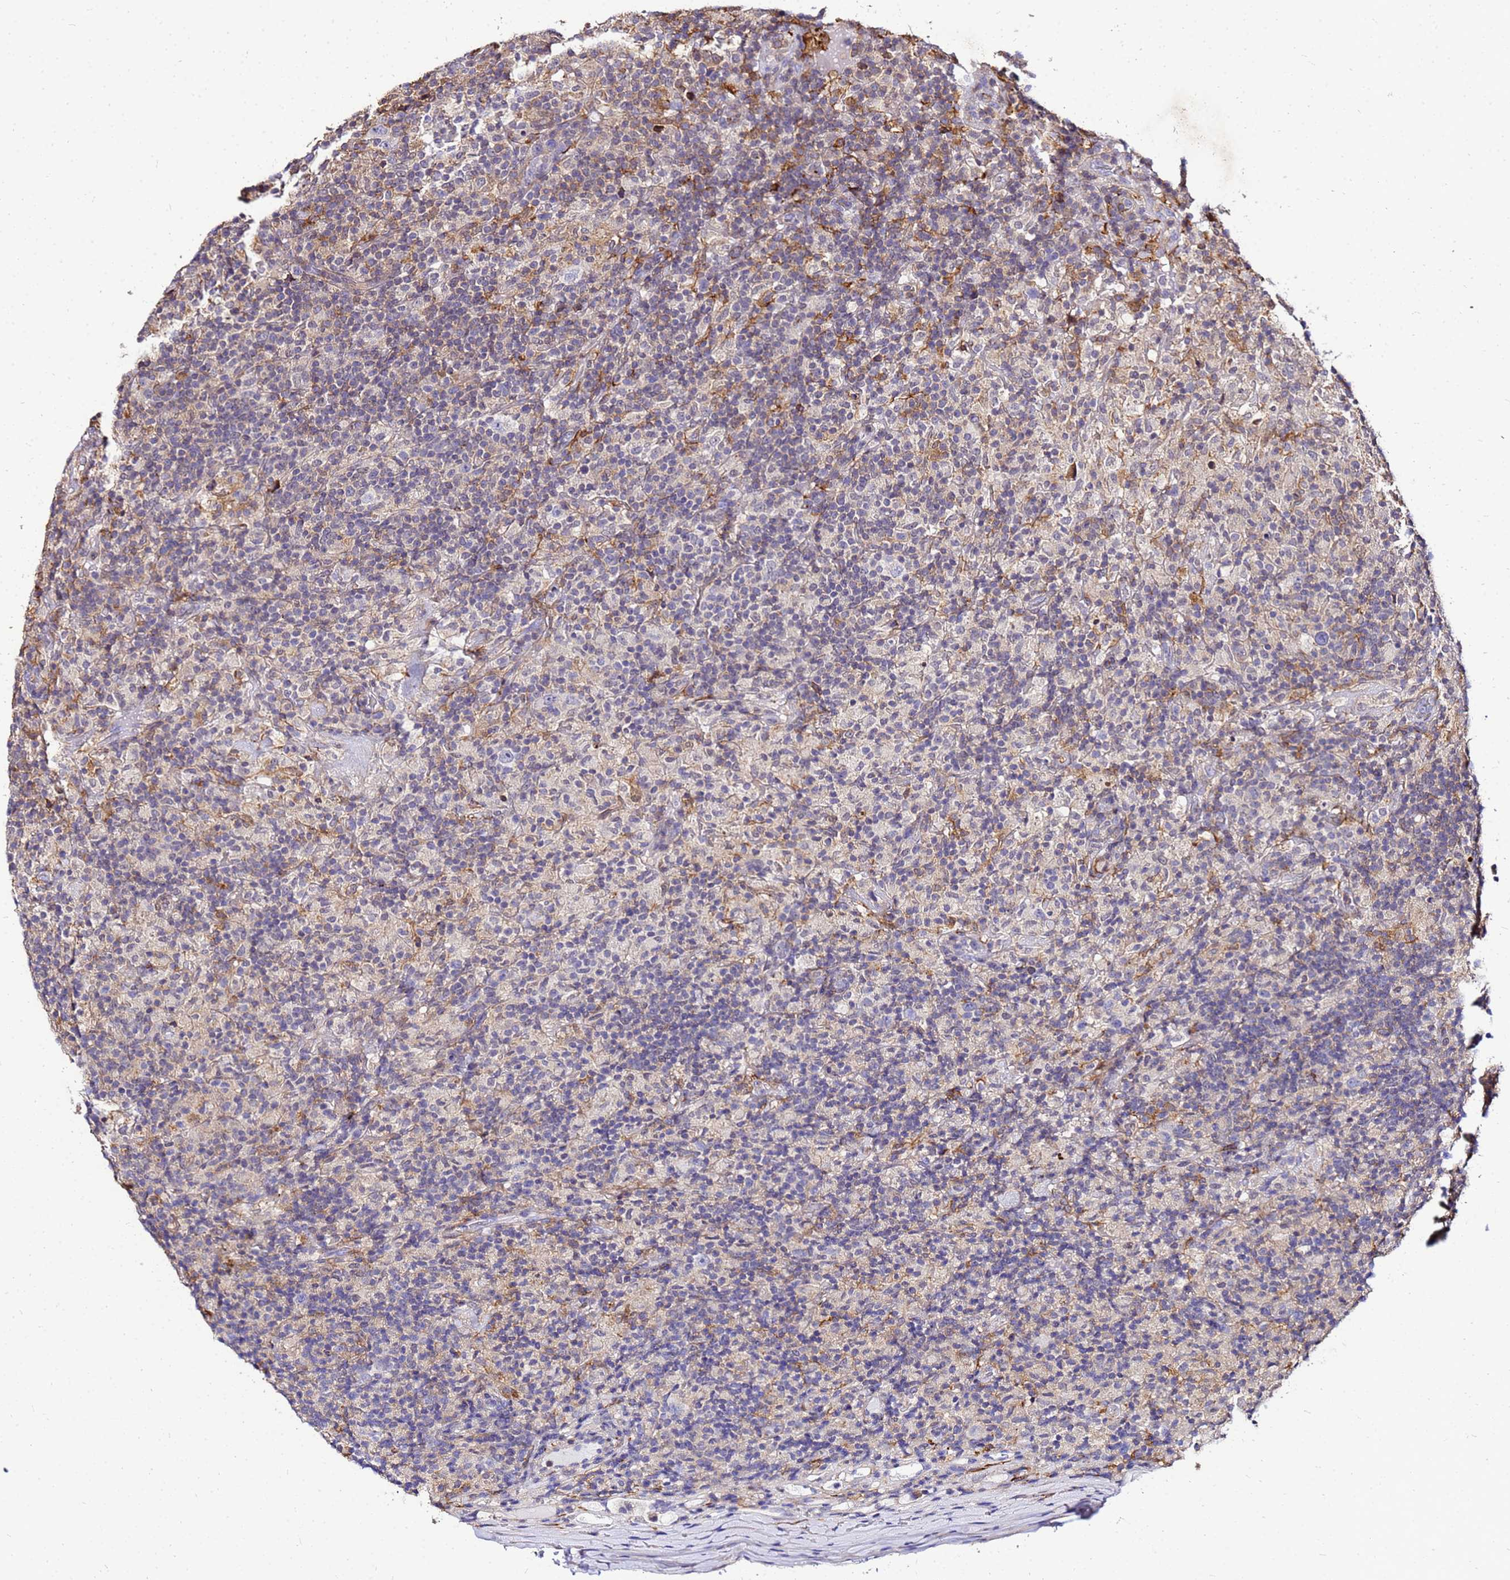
{"staining": {"intensity": "negative", "quantity": "none", "location": "none"}, "tissue": "lymphoma", "cell_type": "Tumor cells", "image_type": "cancer", "snomed": [{"axis": "morphology", "description": "Hodgkin's disease, NOS"}, {"axis": "topography", "description": "Lymph node"}], "caption": "Tumor cells are negative for protein expression in human lymphoma.", "gene": "DBNDD2", "patient": {"sex": "male", "age": 70}}